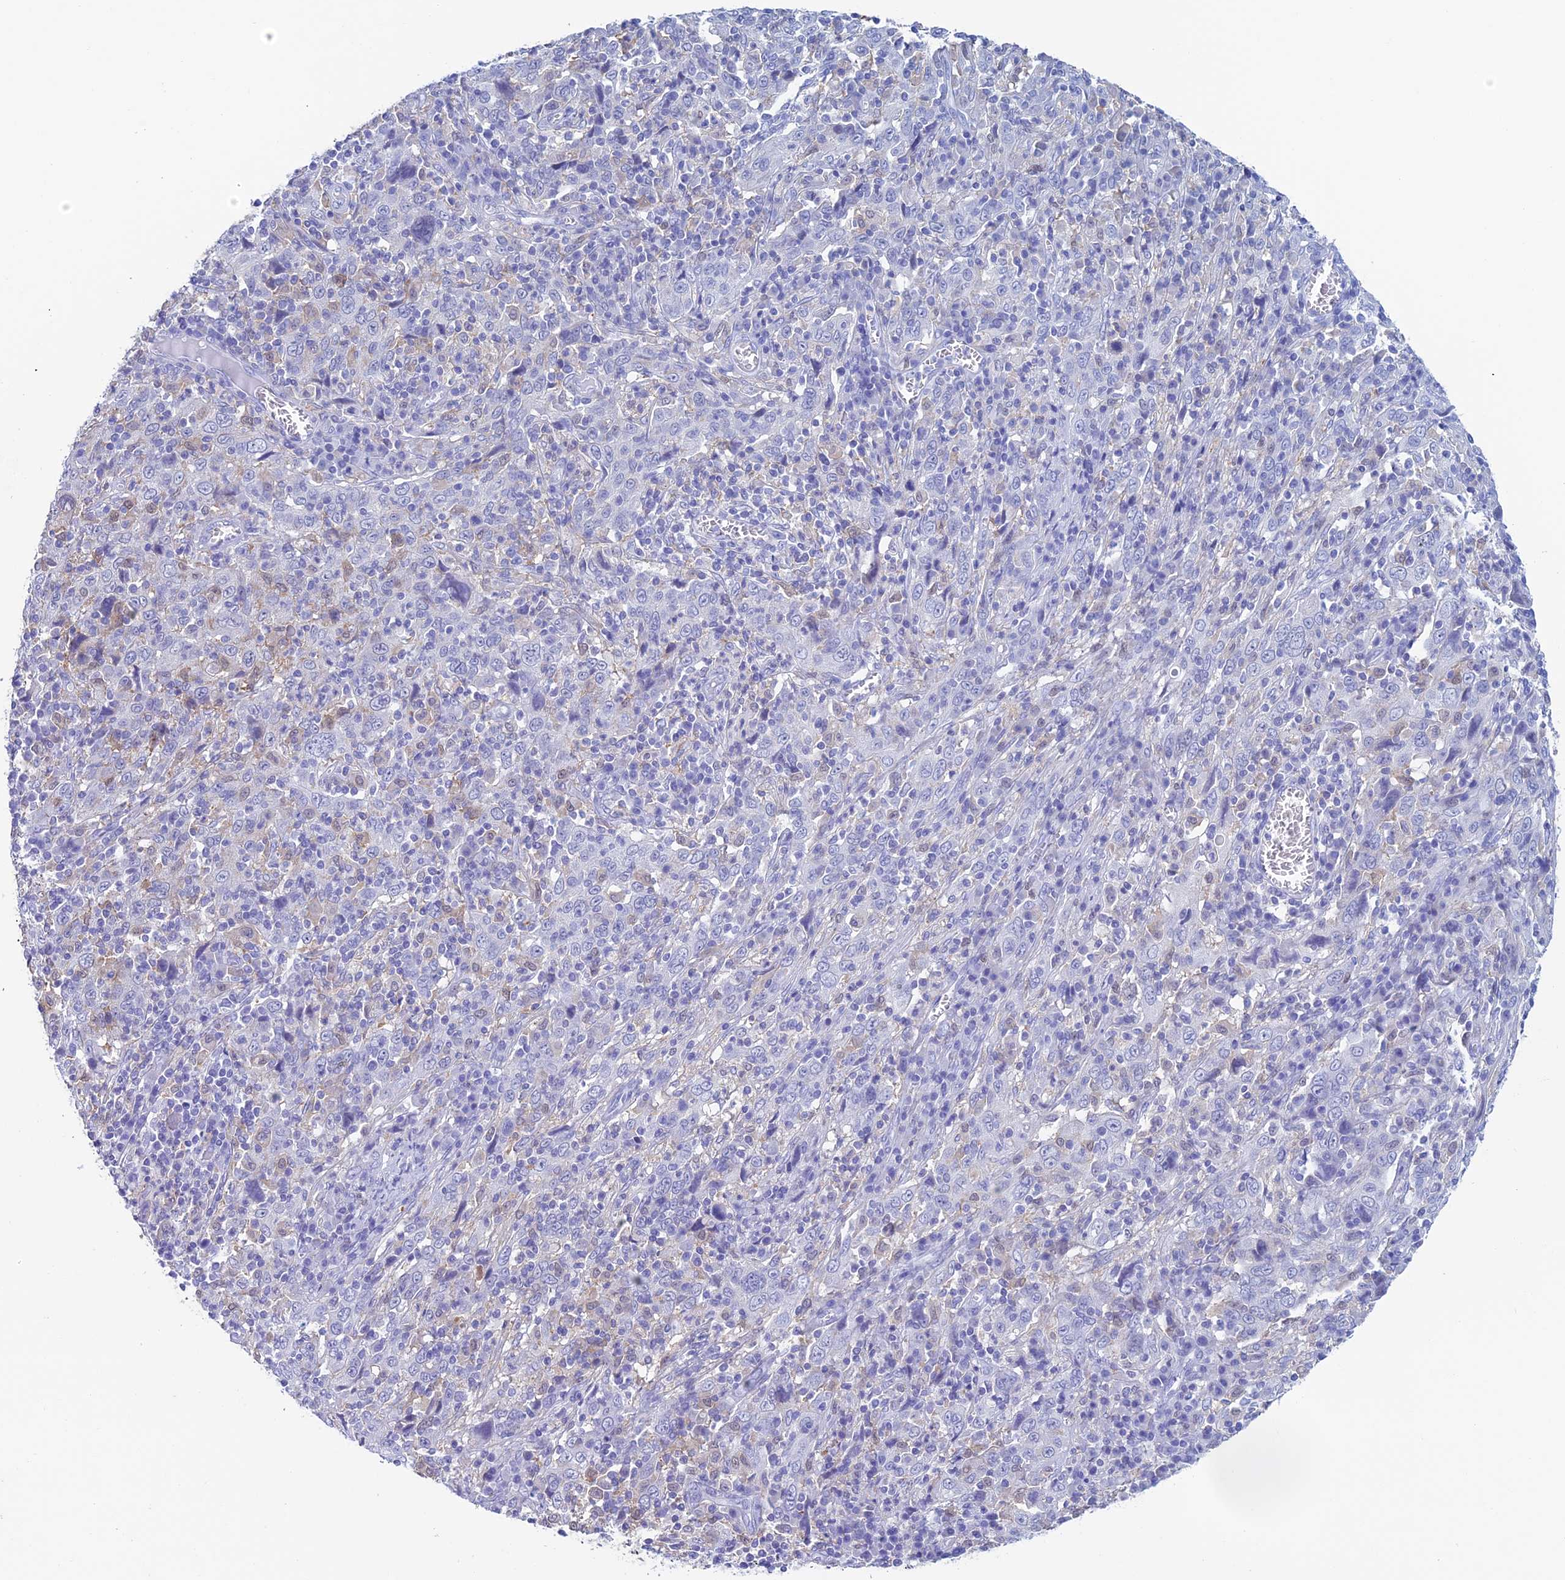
{"staining": {"intensity": "weak", "quantity": "<25%", "location": "nuclear"}, "tissue": "cervical cancer", "cell_type": "Tumor cells", "image_type": "cancer", "snomed": [{"axis": "morphology", "description": "Squamous cell carcinoma, NOS"}, {"axis": "topography", "description": "Cervix"}], "caption": "A high-resolution image shows immunohistochemistry staining of squamous cell carcinoma (cervical), which demonstrates no significant staining in tumor cells. Brightfield microscopy of immunohistochemistry (IHC) stained with DAB (3,3'-diaminobenzidine) (brown) and hematoxylin (blue), captured at high magnification.", "gene": "KCNK17", "patient": {"sex": "female", "age": 46}}